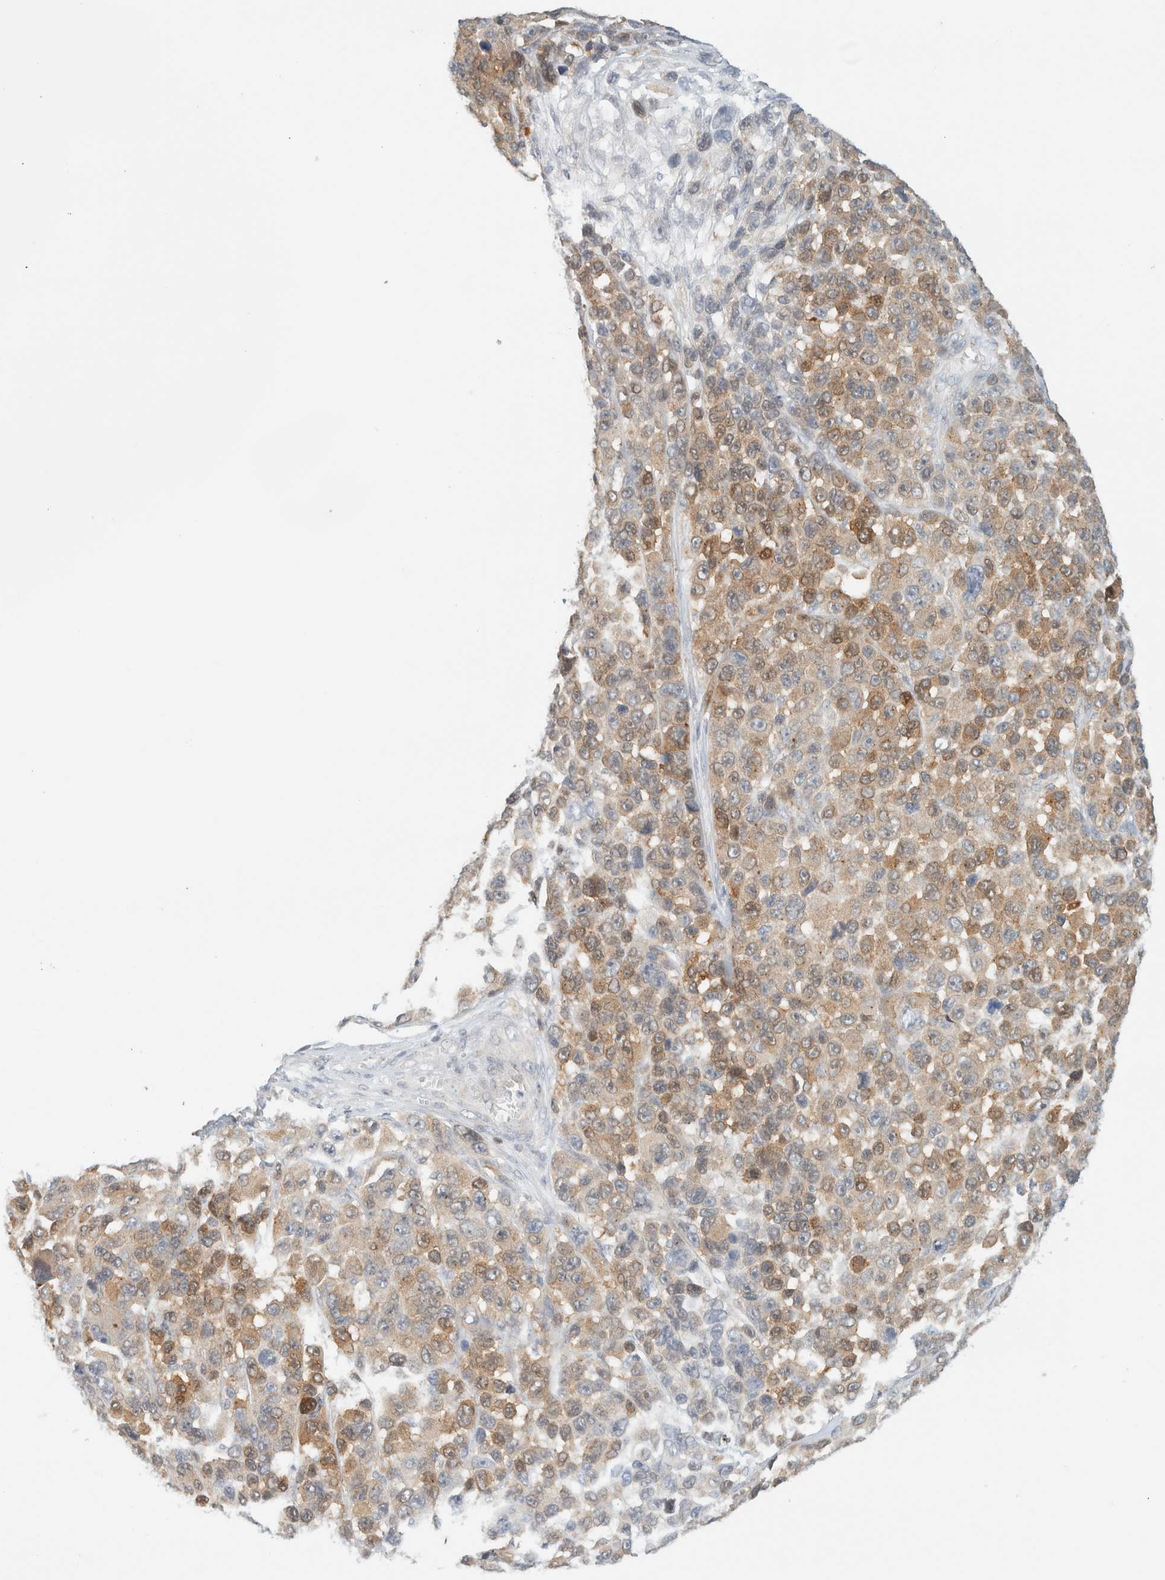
{"staining": {"intensity": "moderate", "quantity": ">75%", "location": "cytoplasmic/membranous"}, "tissue": "melanoma", "cell_type": "Tumor cells", "image_type": "cancer", "snomed": [{"axis": "morphology", "description": "Malignant melanoma, NOS"}, {"axis": "topography", "description": "Skin"}], "caption": "Protein expression by immunohistochemistry displays moderate cytoplasmic/membranous expression in approximately >75% of tumor cells in melanoma.", "gene": "PCYT2", "patient": {"sex": "male", "age": 53}}